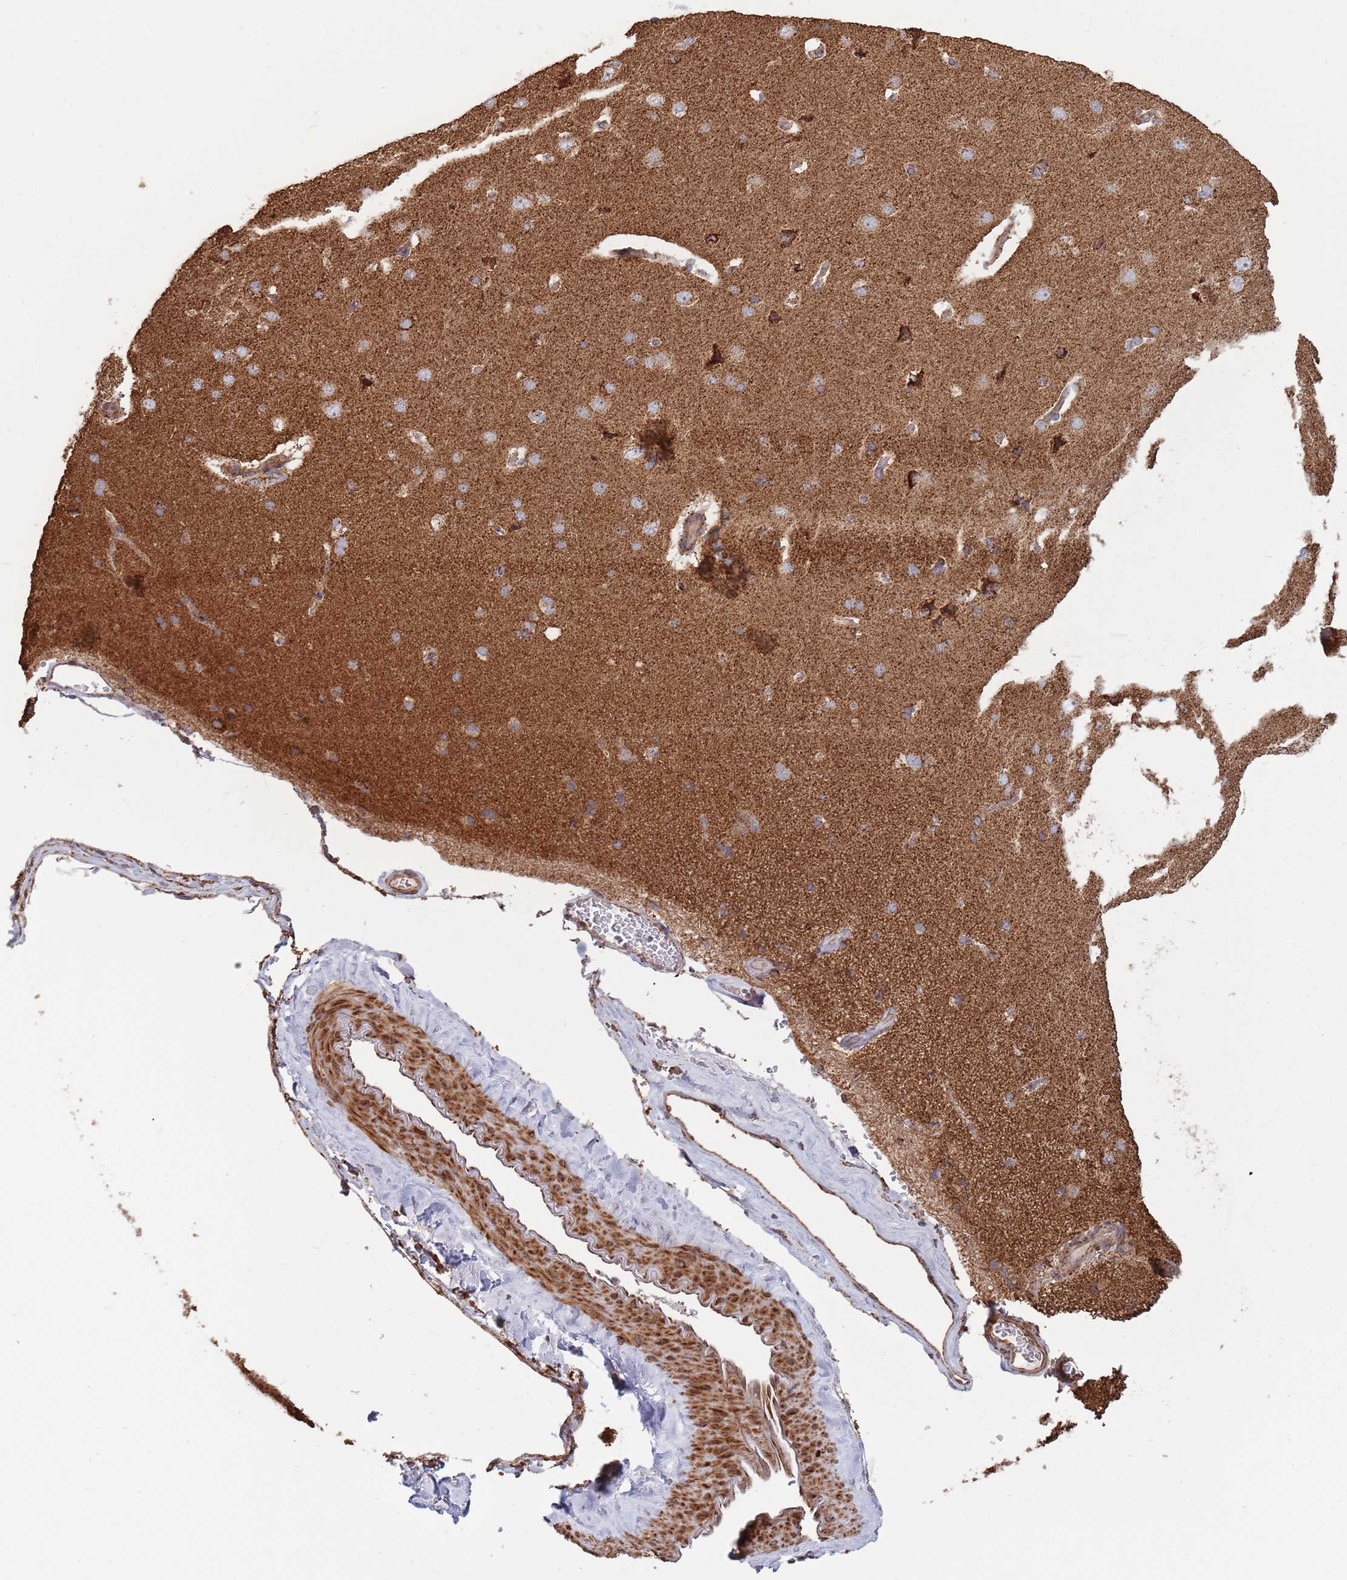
{"staining": {"intensity": "weak", "quantity": ">75%", "location": "cytoplasmic/membranous"}, "tissue": "cerebral cortex", "cell_type": "Endothelial cells", "image_type": "normal", "snomed": [{"axis": "morphology", "description": "Normal tissue, NOS"}, {"axis": "topography", "description": "Cerebral cortex"}], "caption": "Endothelial cells reveal weak cytoplasmic/membranous positivity in approximately >75% of cells in benign cerebral cortex.", "gene": "ATP5PD", "patient": {"sex": "male", "age": 62}}